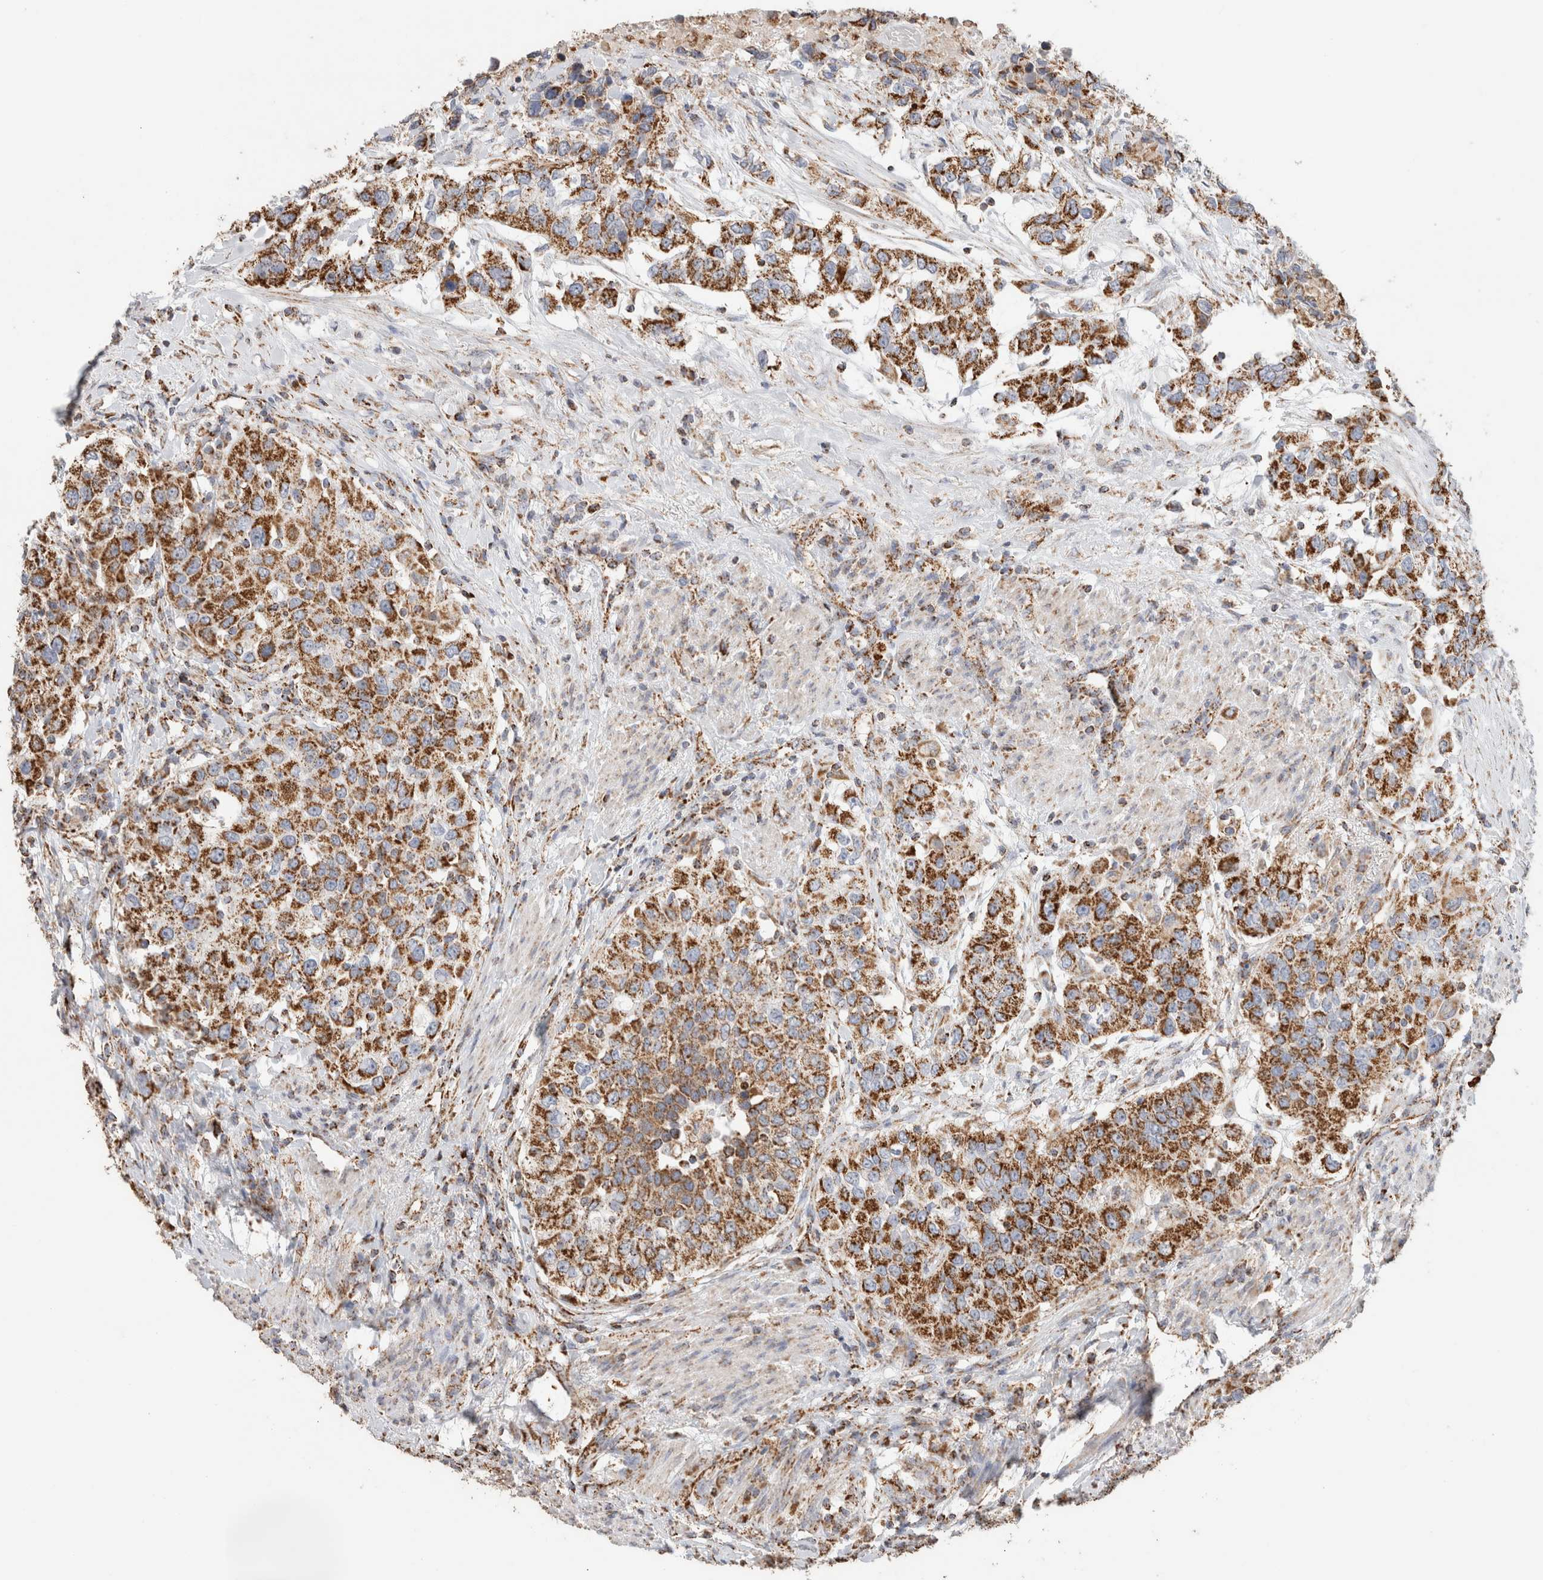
{"staining": {"intensity": "moderate", "quantity": ">75%", "location": "cytoplasmic/membranous"}, "tissue": "urothelial cancer", "cell_type": "Tumor cells", "image_type": "cancer", "snomed": [{"axis": "morphology", "description": "Urothelial carcinoma, High grade"}, {"axis": "topography", "description": "Urinary bladder"}], "caption": "High-grade urothelial carcinoma was stained to show a protein in brown. There is medium levels of moderate cytoplasmic/membranous positivity in about >75% of tumor cells.", "gene": "C1QBP", "patient": {"sex": "female", "age": 80}}